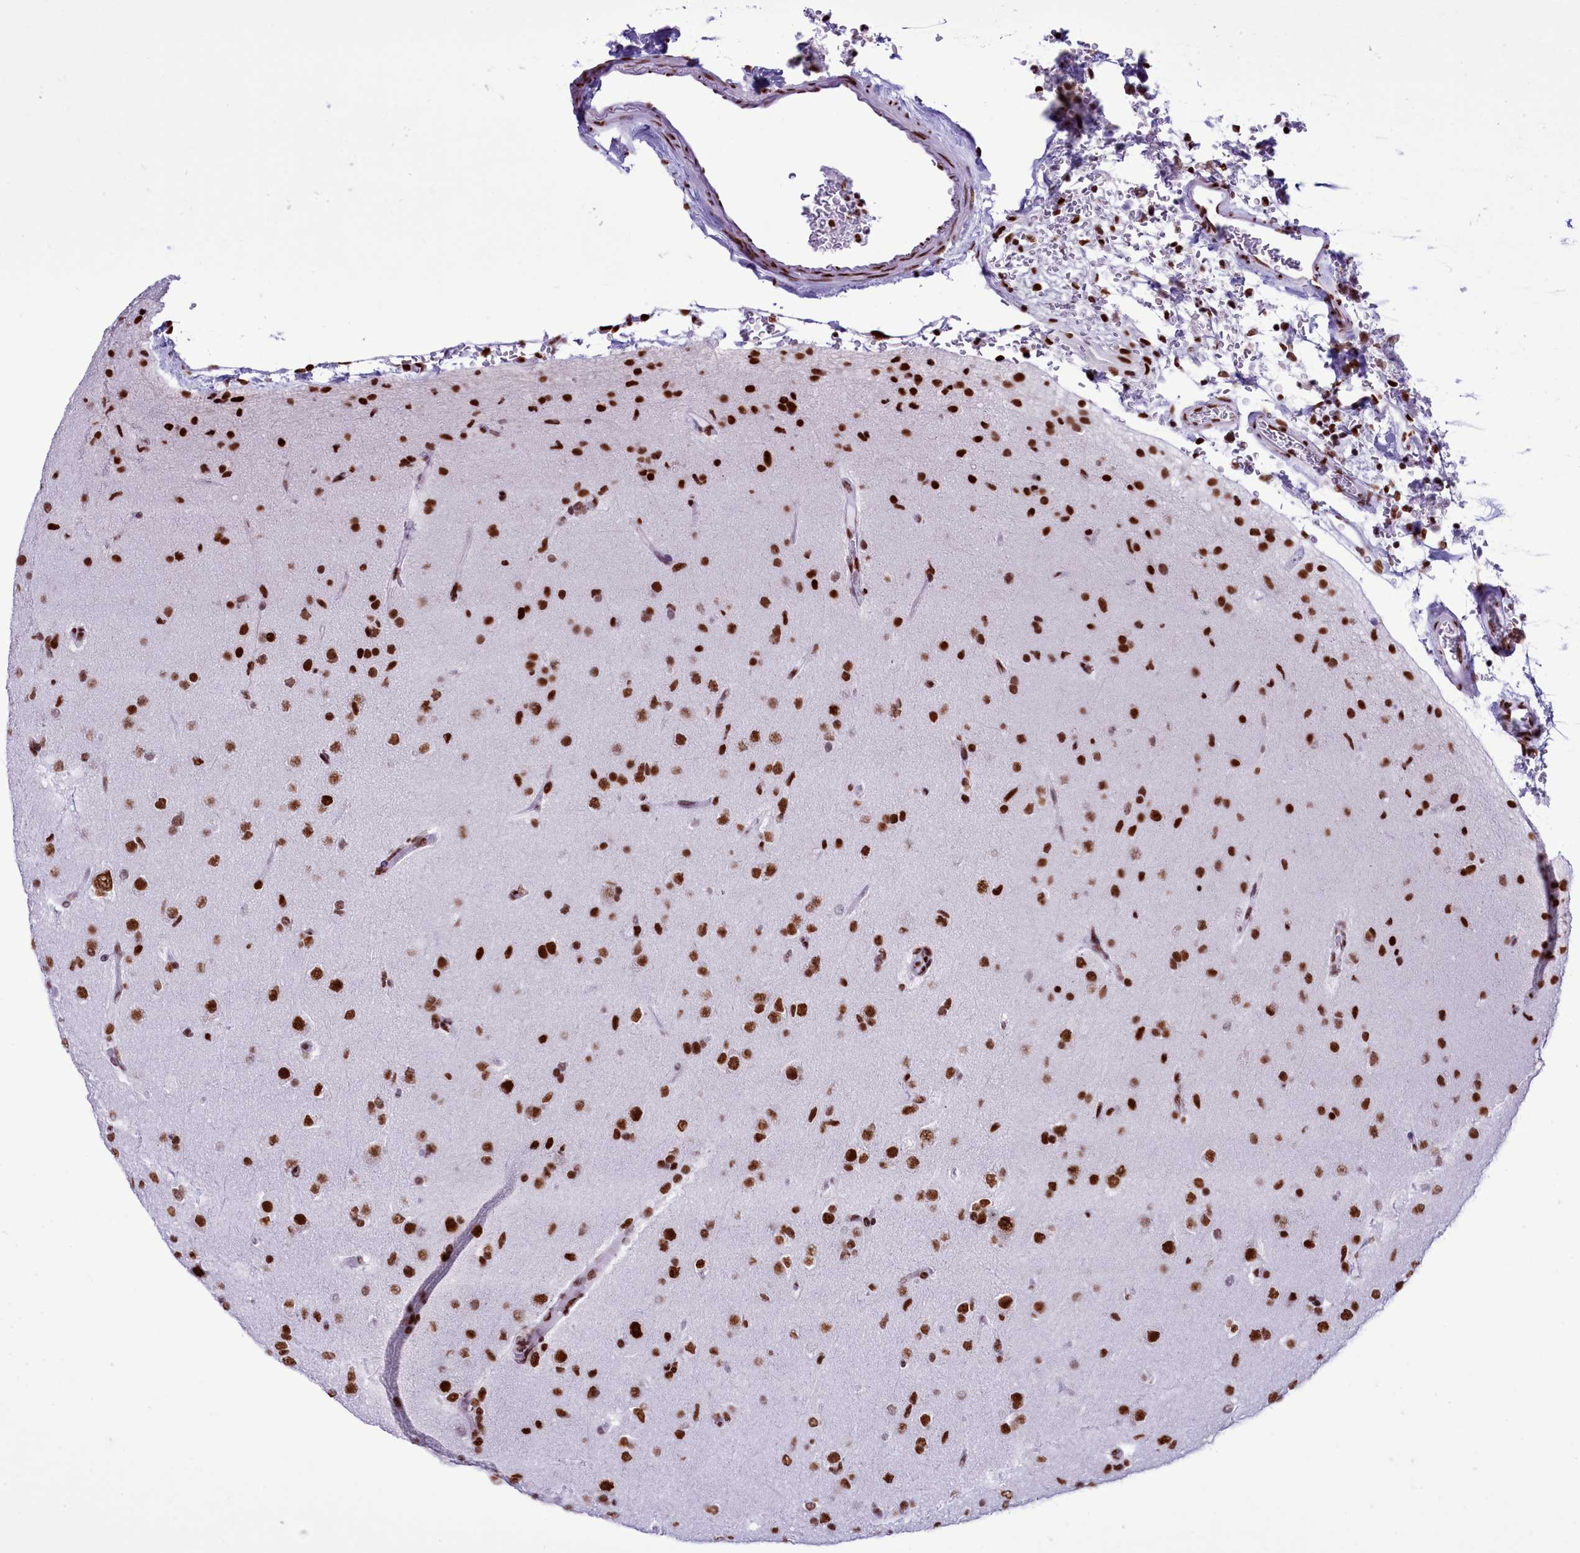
{"staining": {"intensity": "moderate", "quantity": ">75%", "location": "nuclear"}, "tissue": "glioma", "cell_type": "Tumor cells", "image_type": "cancer", "snomed": [{"axis": "morphology", "description": "Glioma, malignant, Low grade"}, {"axis": "topography", "description": "Brain"}], "caption": "This is a histology image of IHC staining of low-grade glioma (malignant), which shows moderate staining in the nuclear of tumor cells.", "gene": "RALY", "patient": {"sex": "male", "age": 65}}